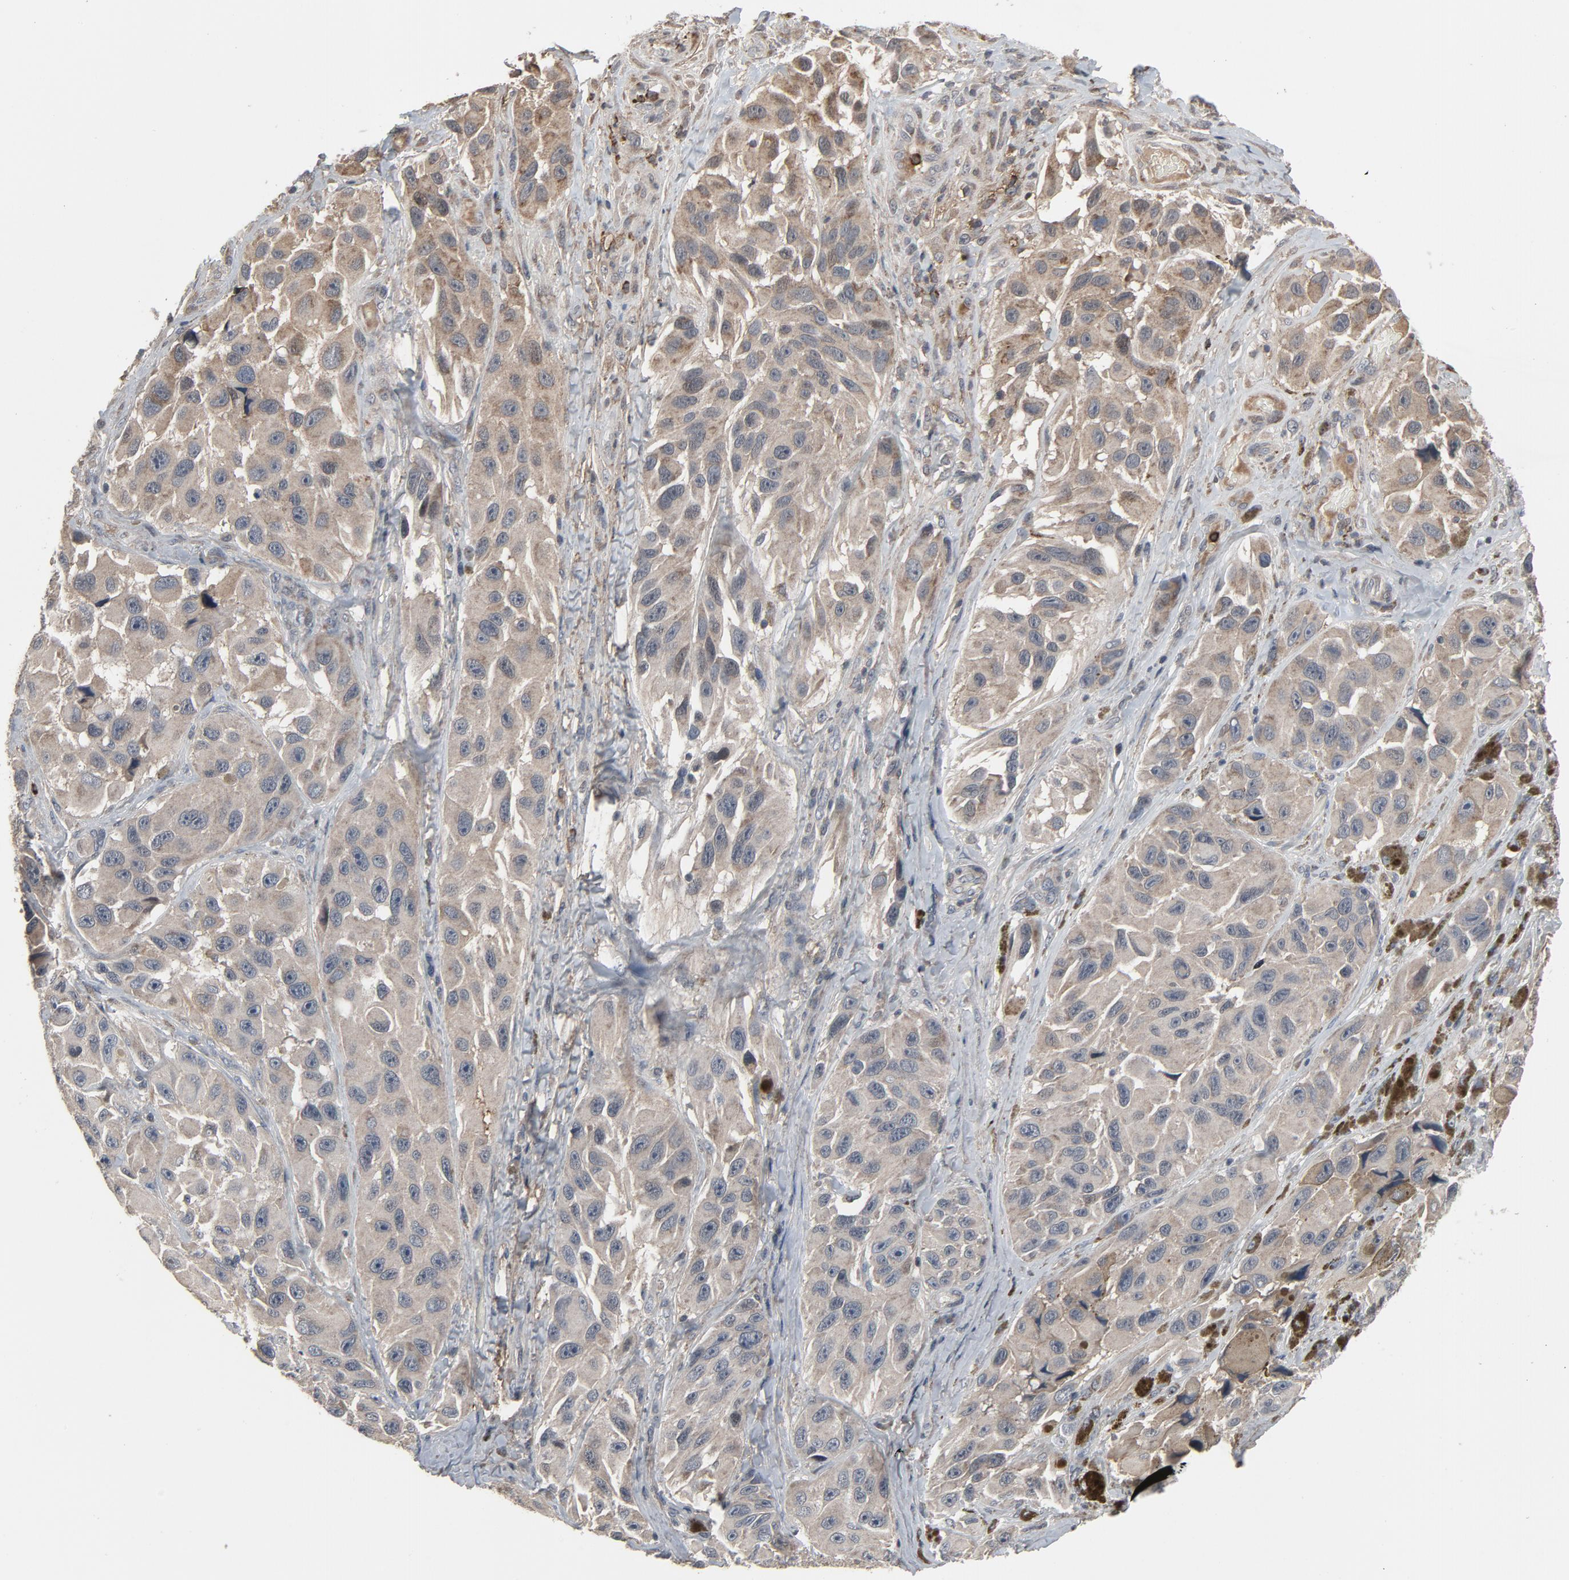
{"staining": {"intensity": "negative", "quantity": "none", "location": "none"}, "tissue": "melanoma", "cell_type": "Tumor cells", "image_type": "cancer", "snomed": [{"axis": "morphology", "description": "Malignant melanoma, NOS"}, {"axis": "topography", "description": "Skin"}], "caption": "Protein analysis of malignant melanoma displays no significant staining in tumor cells. (DAB immunohistochemistry (IHC) visualized using brightfield microscopy, high magnification).", "gene": "PDZD4", "patient": {"sex": "female", "age": 73}}